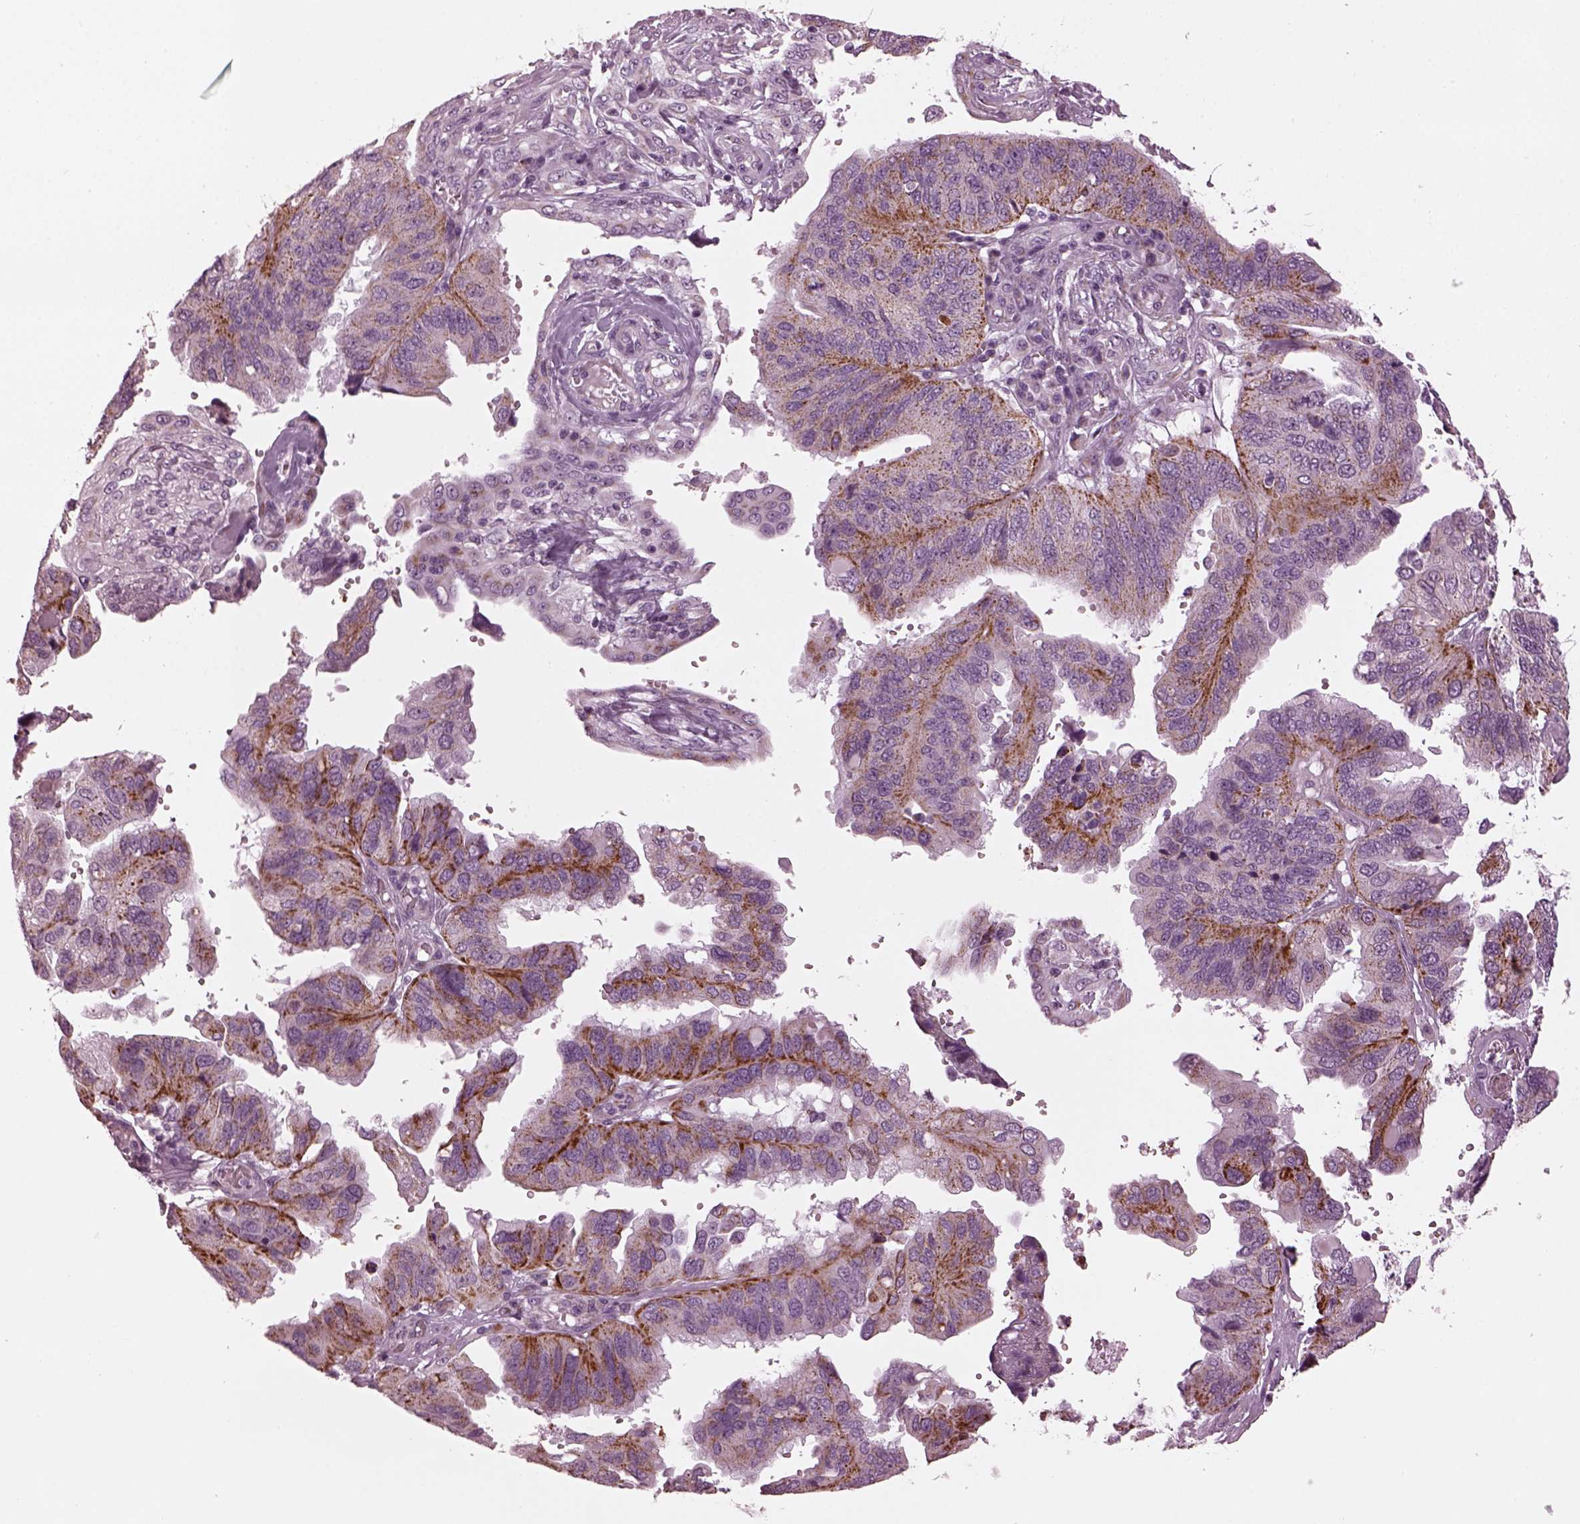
{"staining": {"intensity": "strong", "quantity": ">75%", "location": "cytoplasmic/membranous"}, "tissue": "ovarian cancer", "cell_type": "Tumor cells", "image_type": "cancer", "snomed": [{"axis": "morphology", "description": "Cystadenocarcinoma, serous, NOS"}, {"axis": "topography", "description": "Ovary"}], "caption": "The histopathology image exhibits immunohistochemical staining of ovarian serous cystadenocarcinoma. There is strong cytoplasmic/membranous positivity is seen in about >75% of tumor cells.", "gene": "RIMS2", "patient": {"sex": "female", "age": 79}}